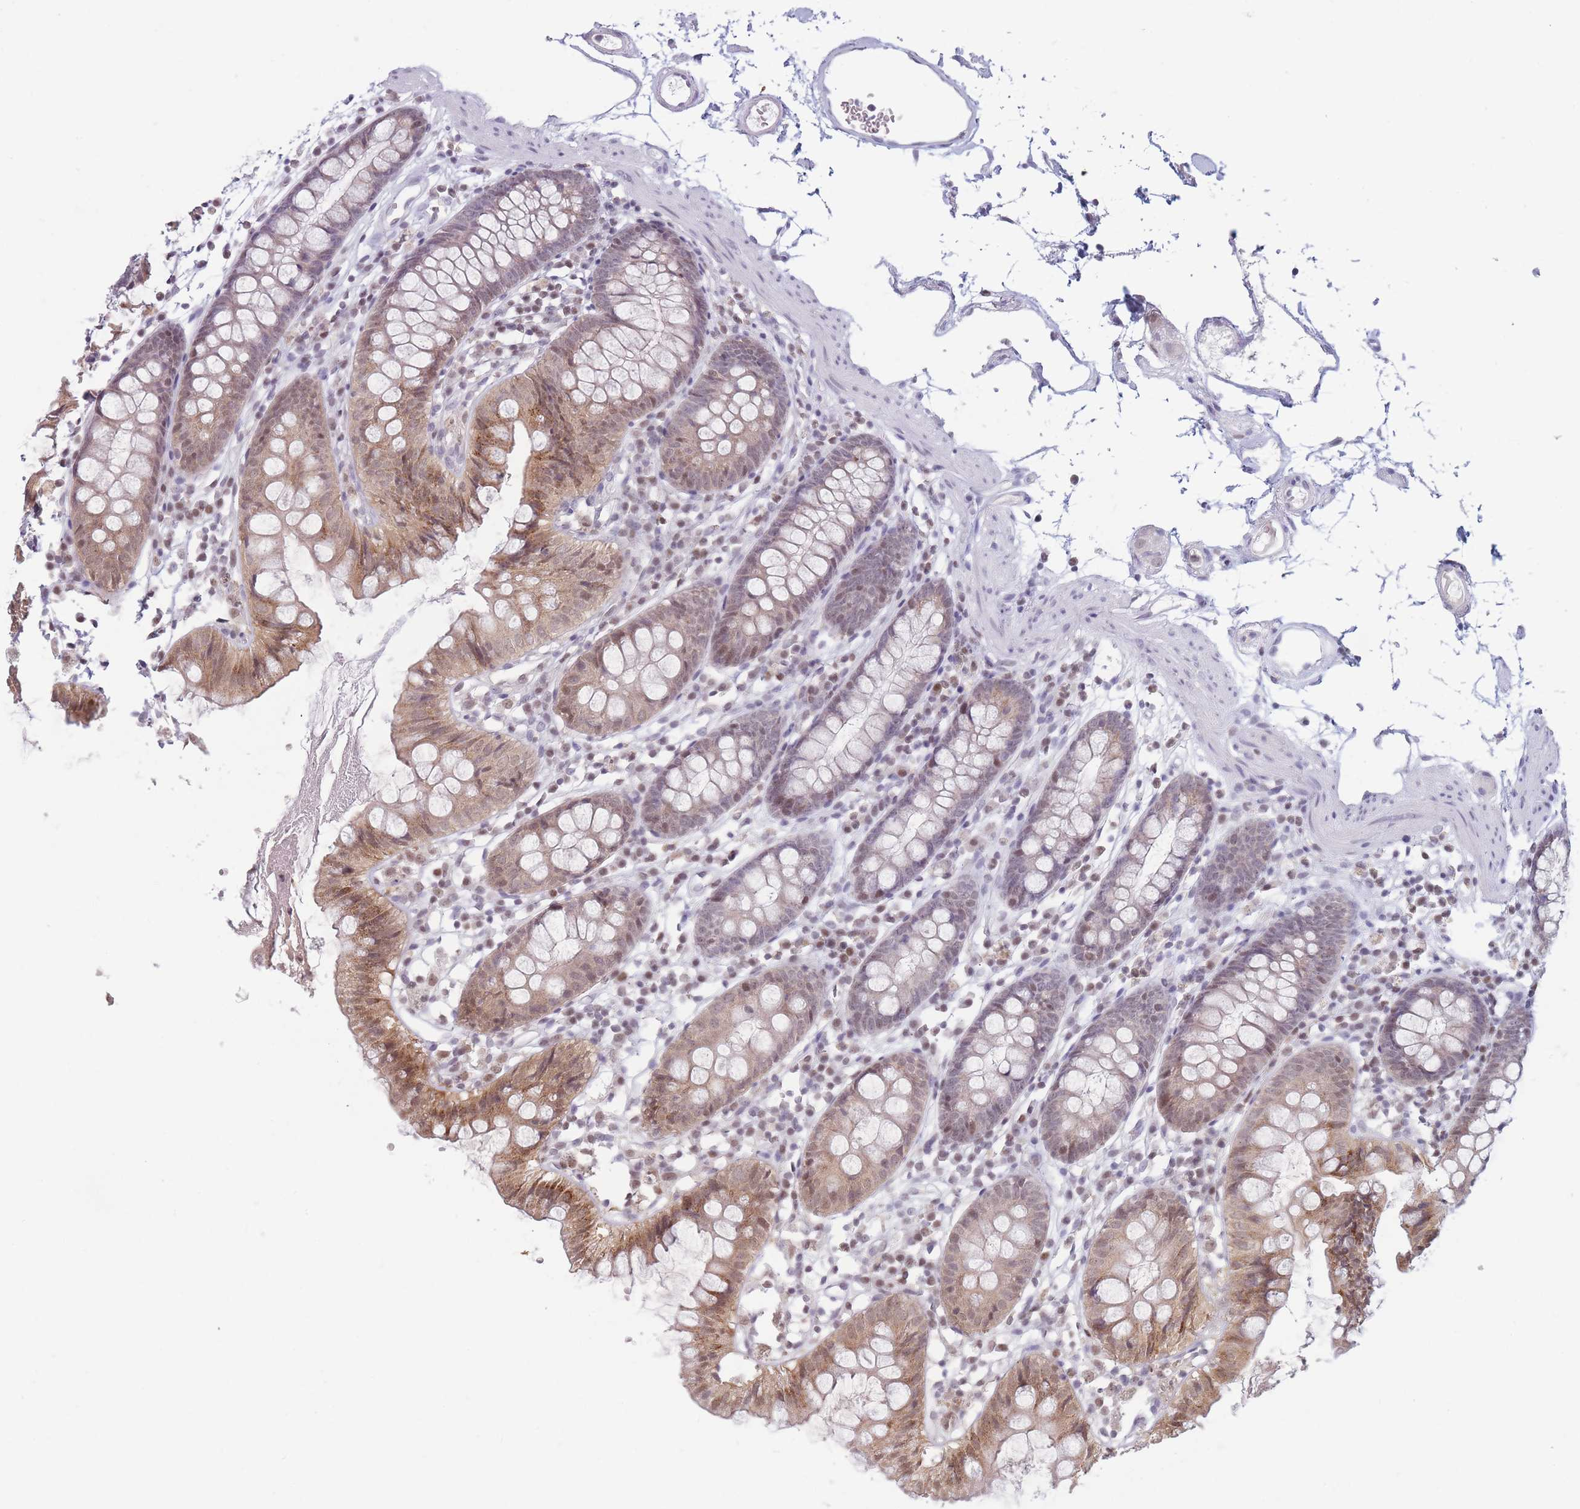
{"staining": {"intensity": "weak", "quantity": "<25%", "location": "cytoplasmic/membranous,nuclear"}, "tissue": "colon", "cell_type": "Endothelial cells", "image_type": "normal", "snomed": [{"axis": "morphology", "description": "Normal tissue, NOS"}, {"axis": "topography", "description": "Colon"}], "caption": "The photomicrograph reveals no staining of endothelial cells in normal colon.", "gene": "ARID3B", "patient": {"sex": "female", "age": 84}}